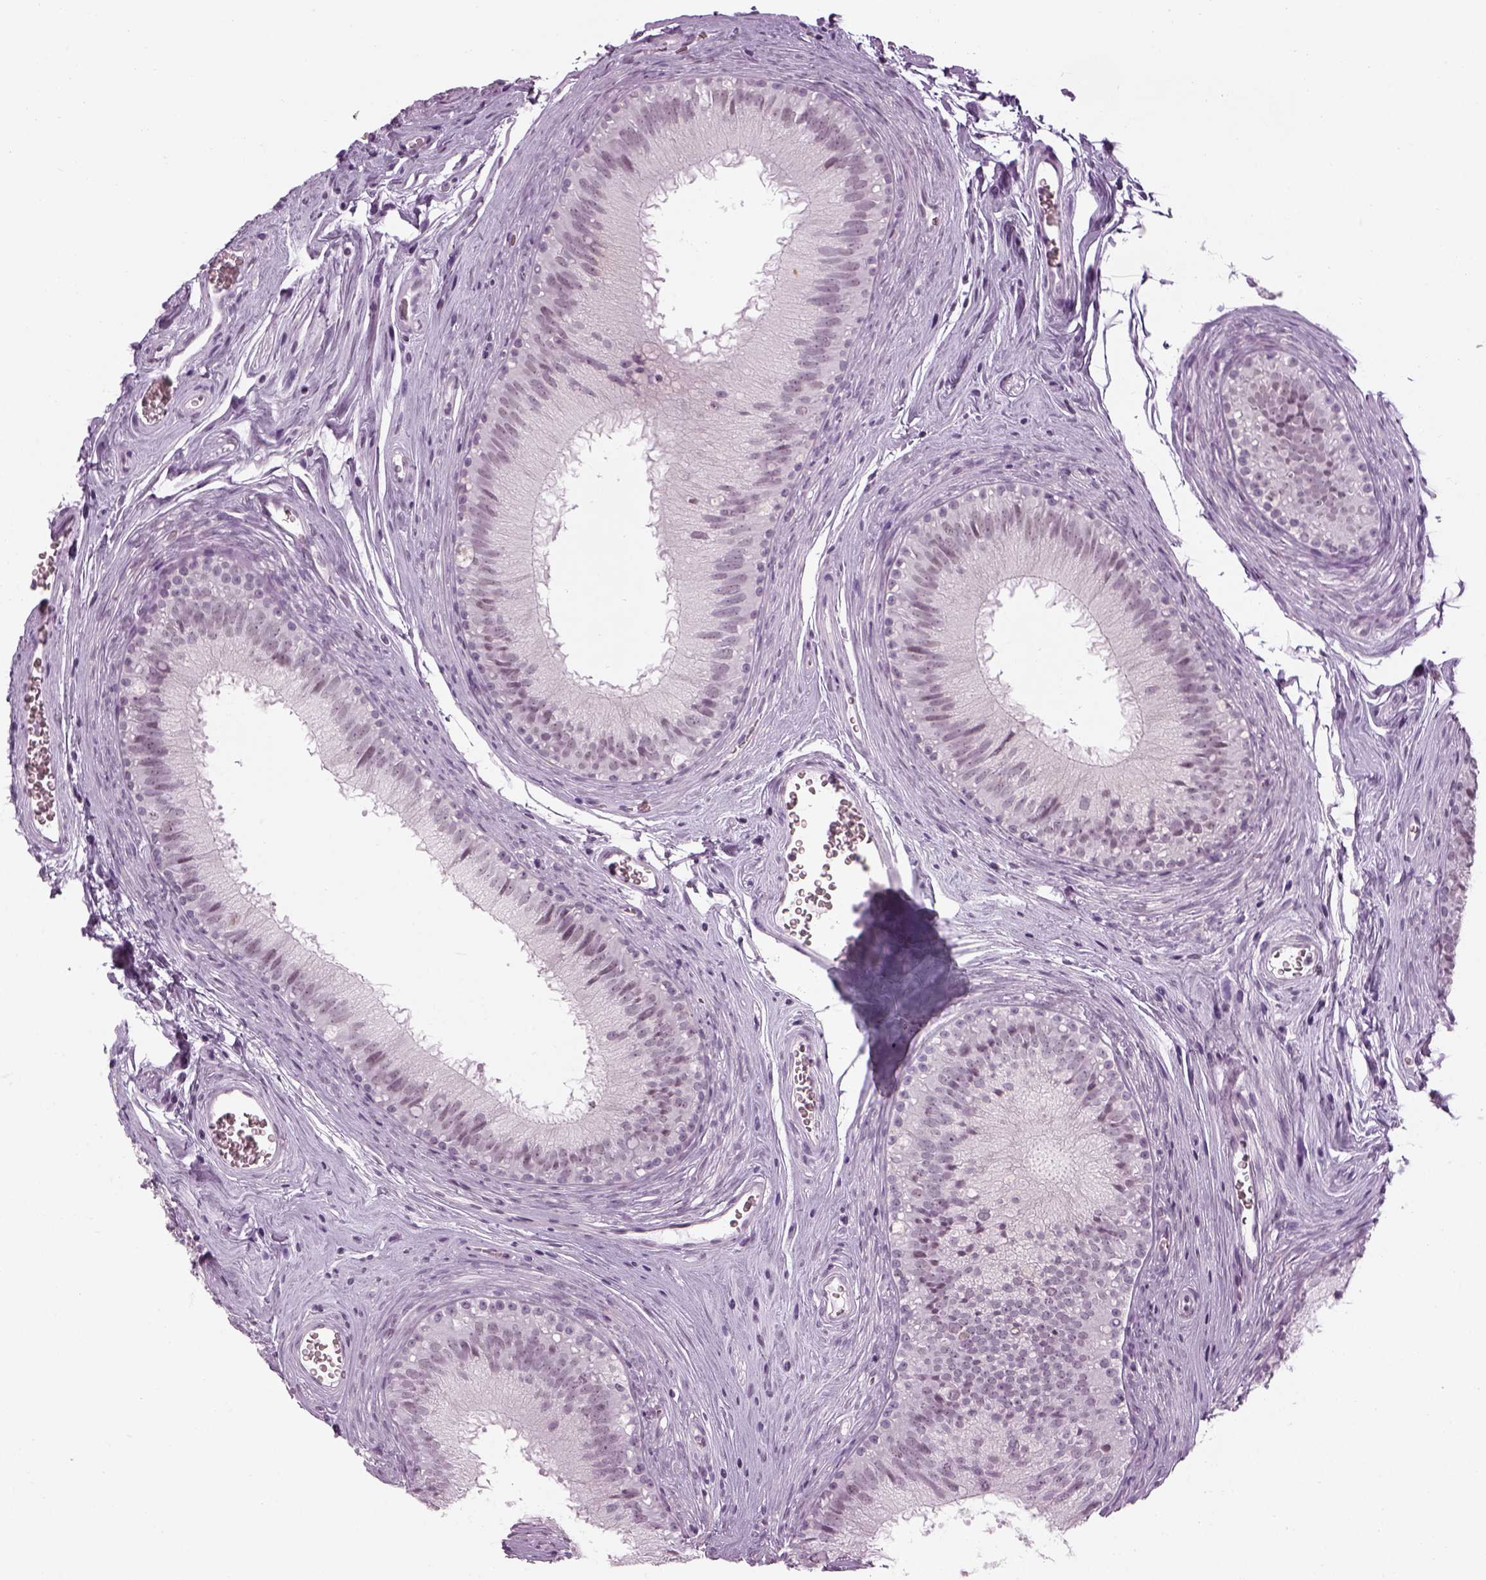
{"staining": {"intensity": "negative", "quantity": "none", "location": "none"}, "tissue": "epididymis", "cell_type": "Glandular cells", "image_type": "normal", "snomed": [{"axis": "morphology", "description": "Normal tissue, NOS"}, {"axis": "topography", "description": "Epididymis"}], "caption": "IHC of benign human epididymis displays no positivity in glandular cells. (DAB IHC visualized using brightfield microscopy, high magnification).", "gene": "KCNG2", "patient": {"sex": "male", "age": 37}}